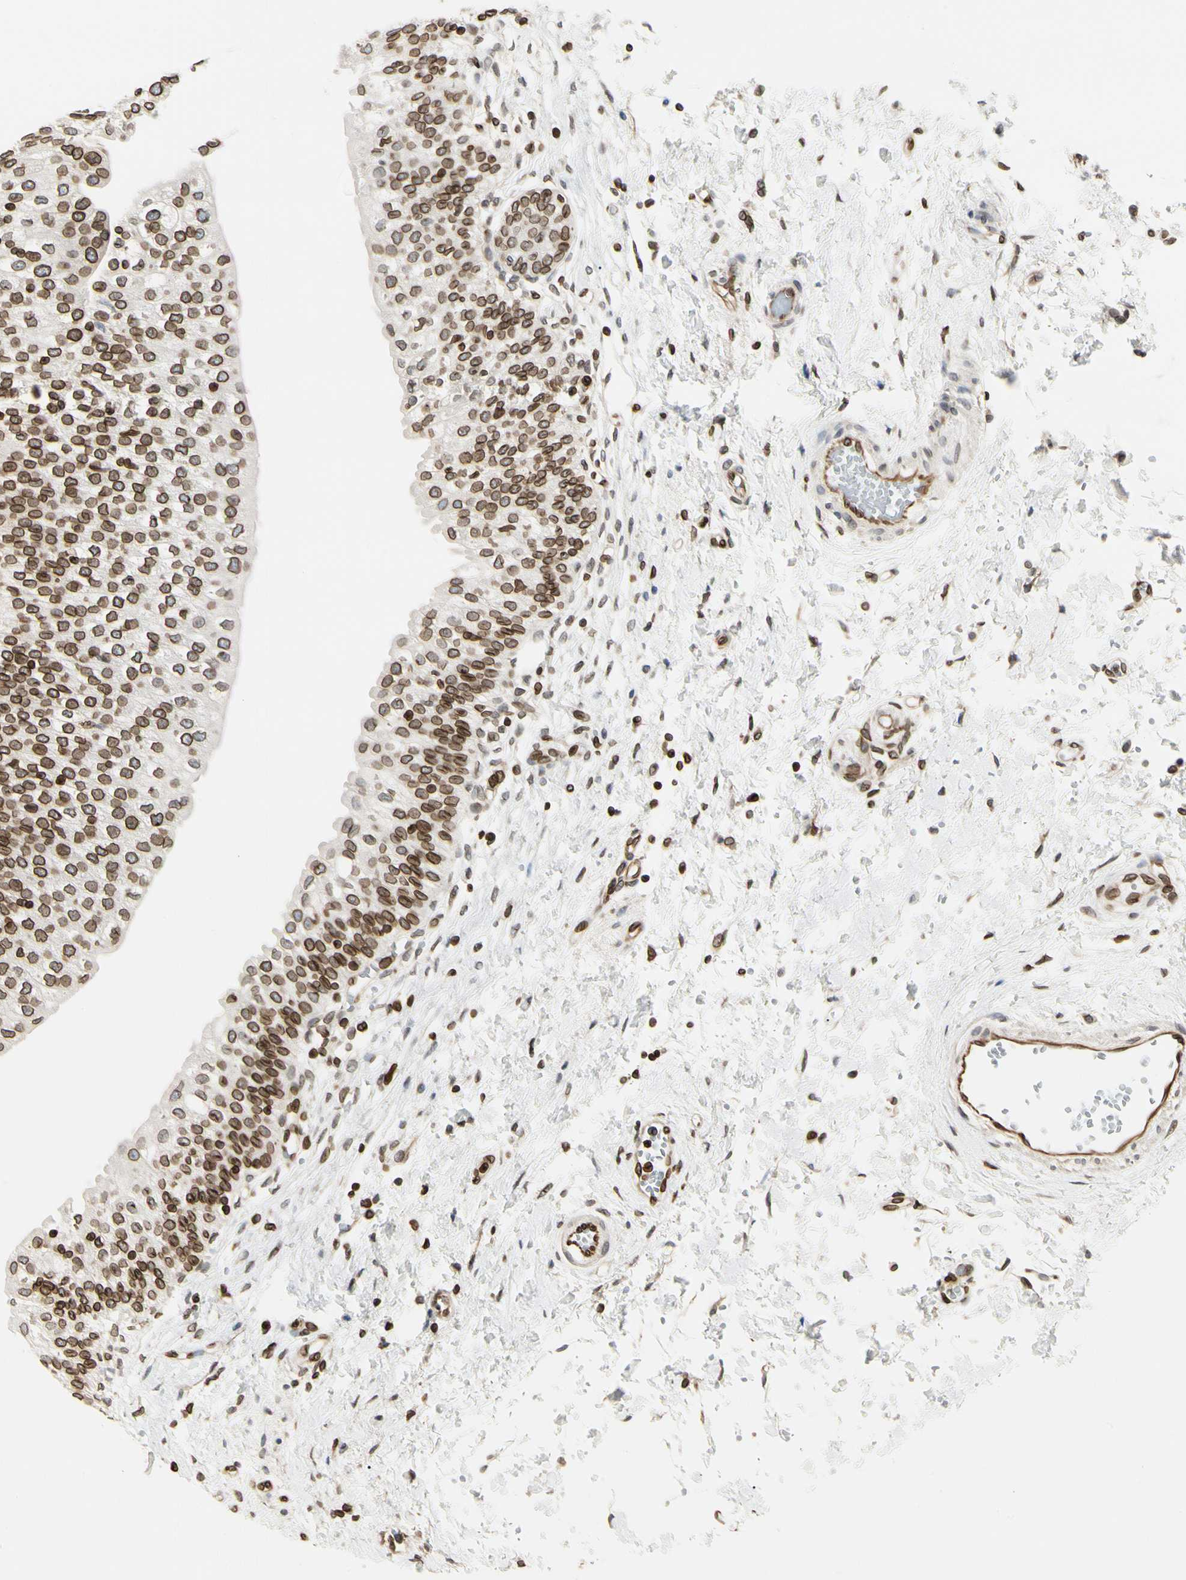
{"staining": {"intensity": "moderate", "quantity": ">75%", "location": "cytoplasmic/membranous,nuclear"}, "tissue": "urinary bladder", "cell_type": "Urothelial cells", "image_type": "normal", "snomed": [{"axis": "morphology", "description": "Normal tissue, NOS"}, {"axis": "topography", "description": "Urinary bladder"}], "caption": "Protein analysis of benign urinary bladder shows moderate cytoplasmic/membranous,nuclear staining in about >75% of urothelial cells.", "gene": "TMPO", "patient": {"sex": "male", "age": 55}}